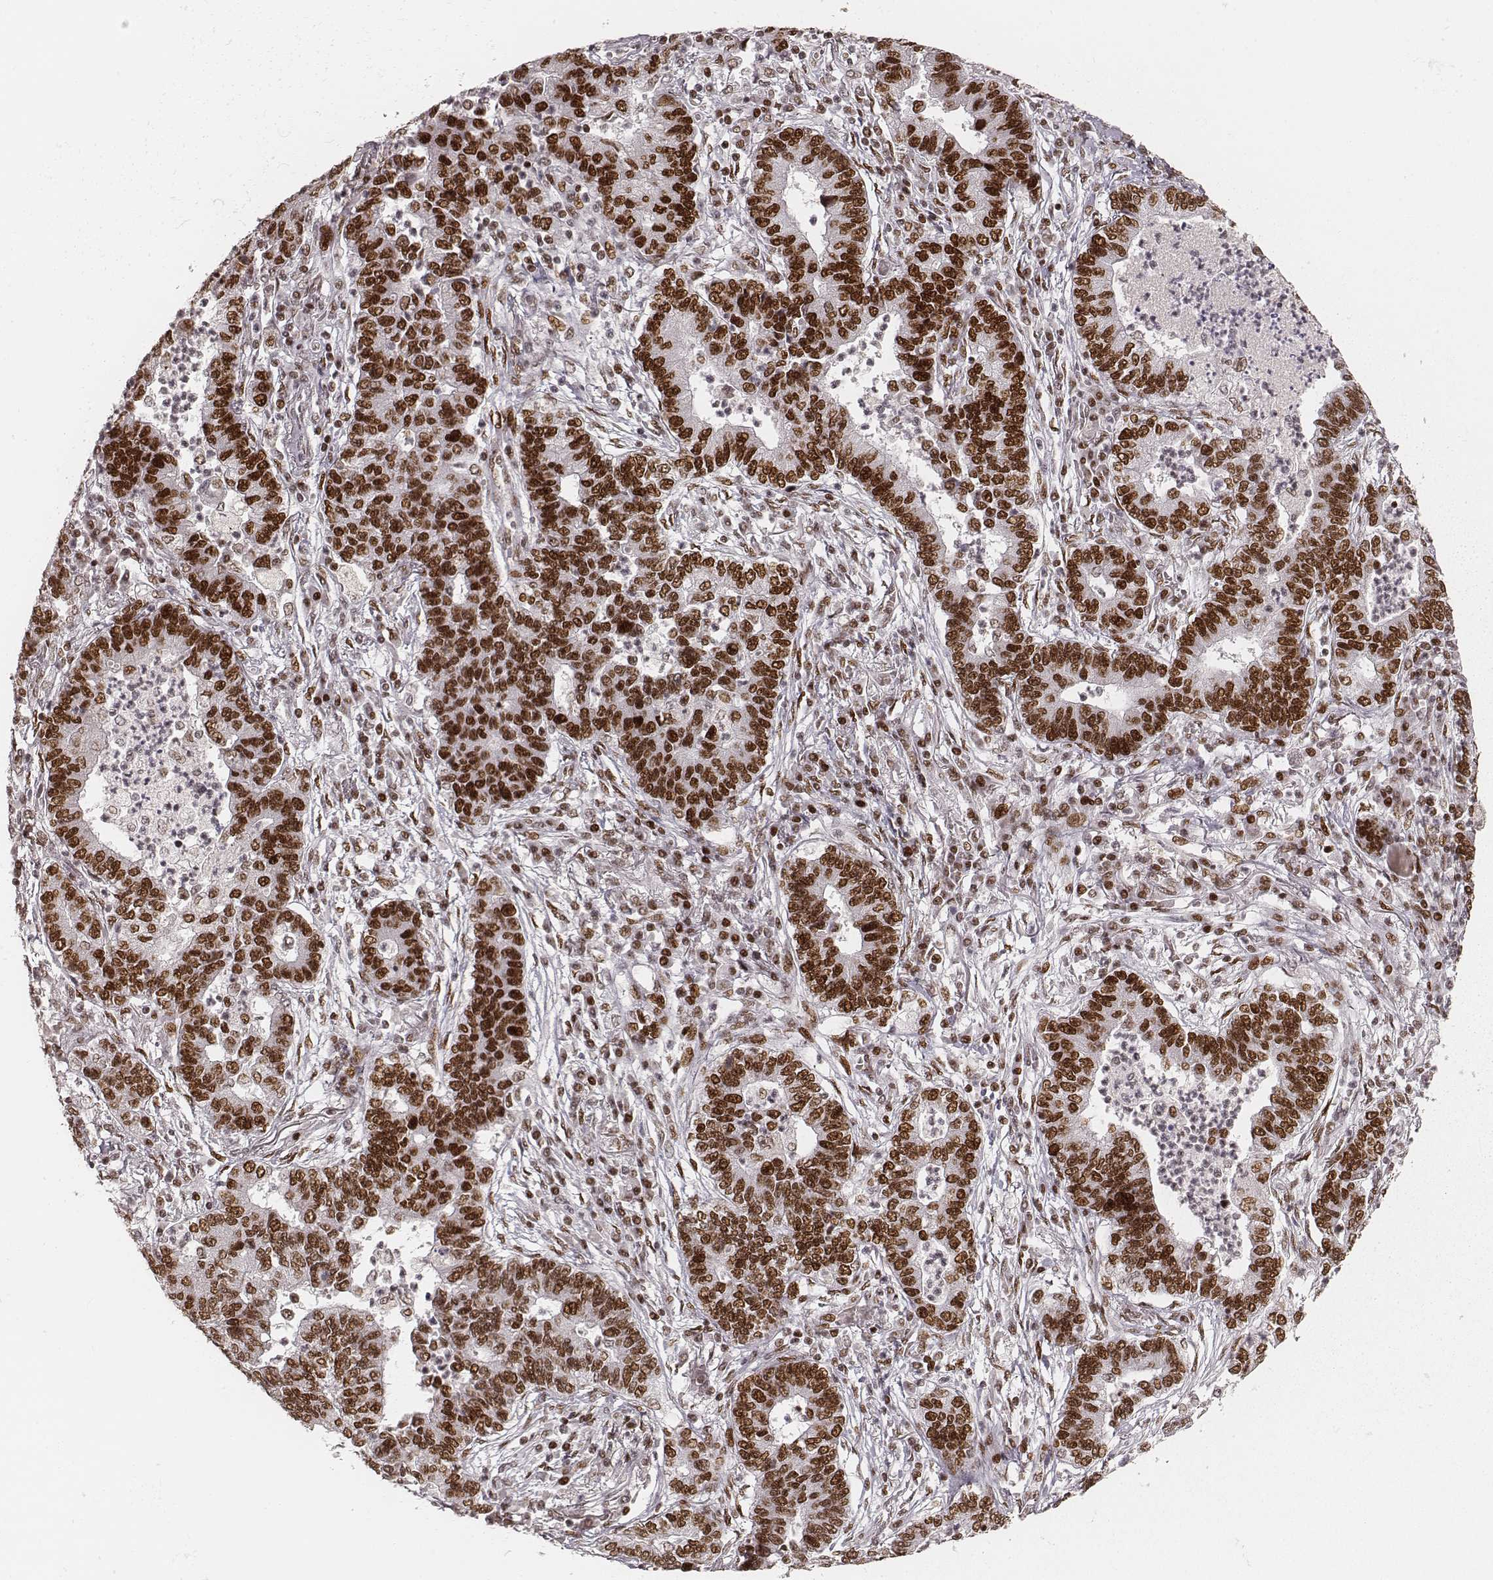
{"staining": {"intensity": "strong", "quantity": ">75%", "location": "nuclear"}, "tissue": "lung cancer", "cell_type": "Tumor cells", "image_type": "cancer", "snomed": [{"axis": "morphology", "description": "Adenocarcinoma, NOS"}, {"axis": "topography", "description": "Lung"}], "caption": "DAB (3,3'-diaminobenzidine) immunohistochemical staining of lung cancer exhibits strong nuclear protein staining in about >75% of tumor cells.", "gene": "HNRNPC", "patient": {"sex": "female", "age": 57}}